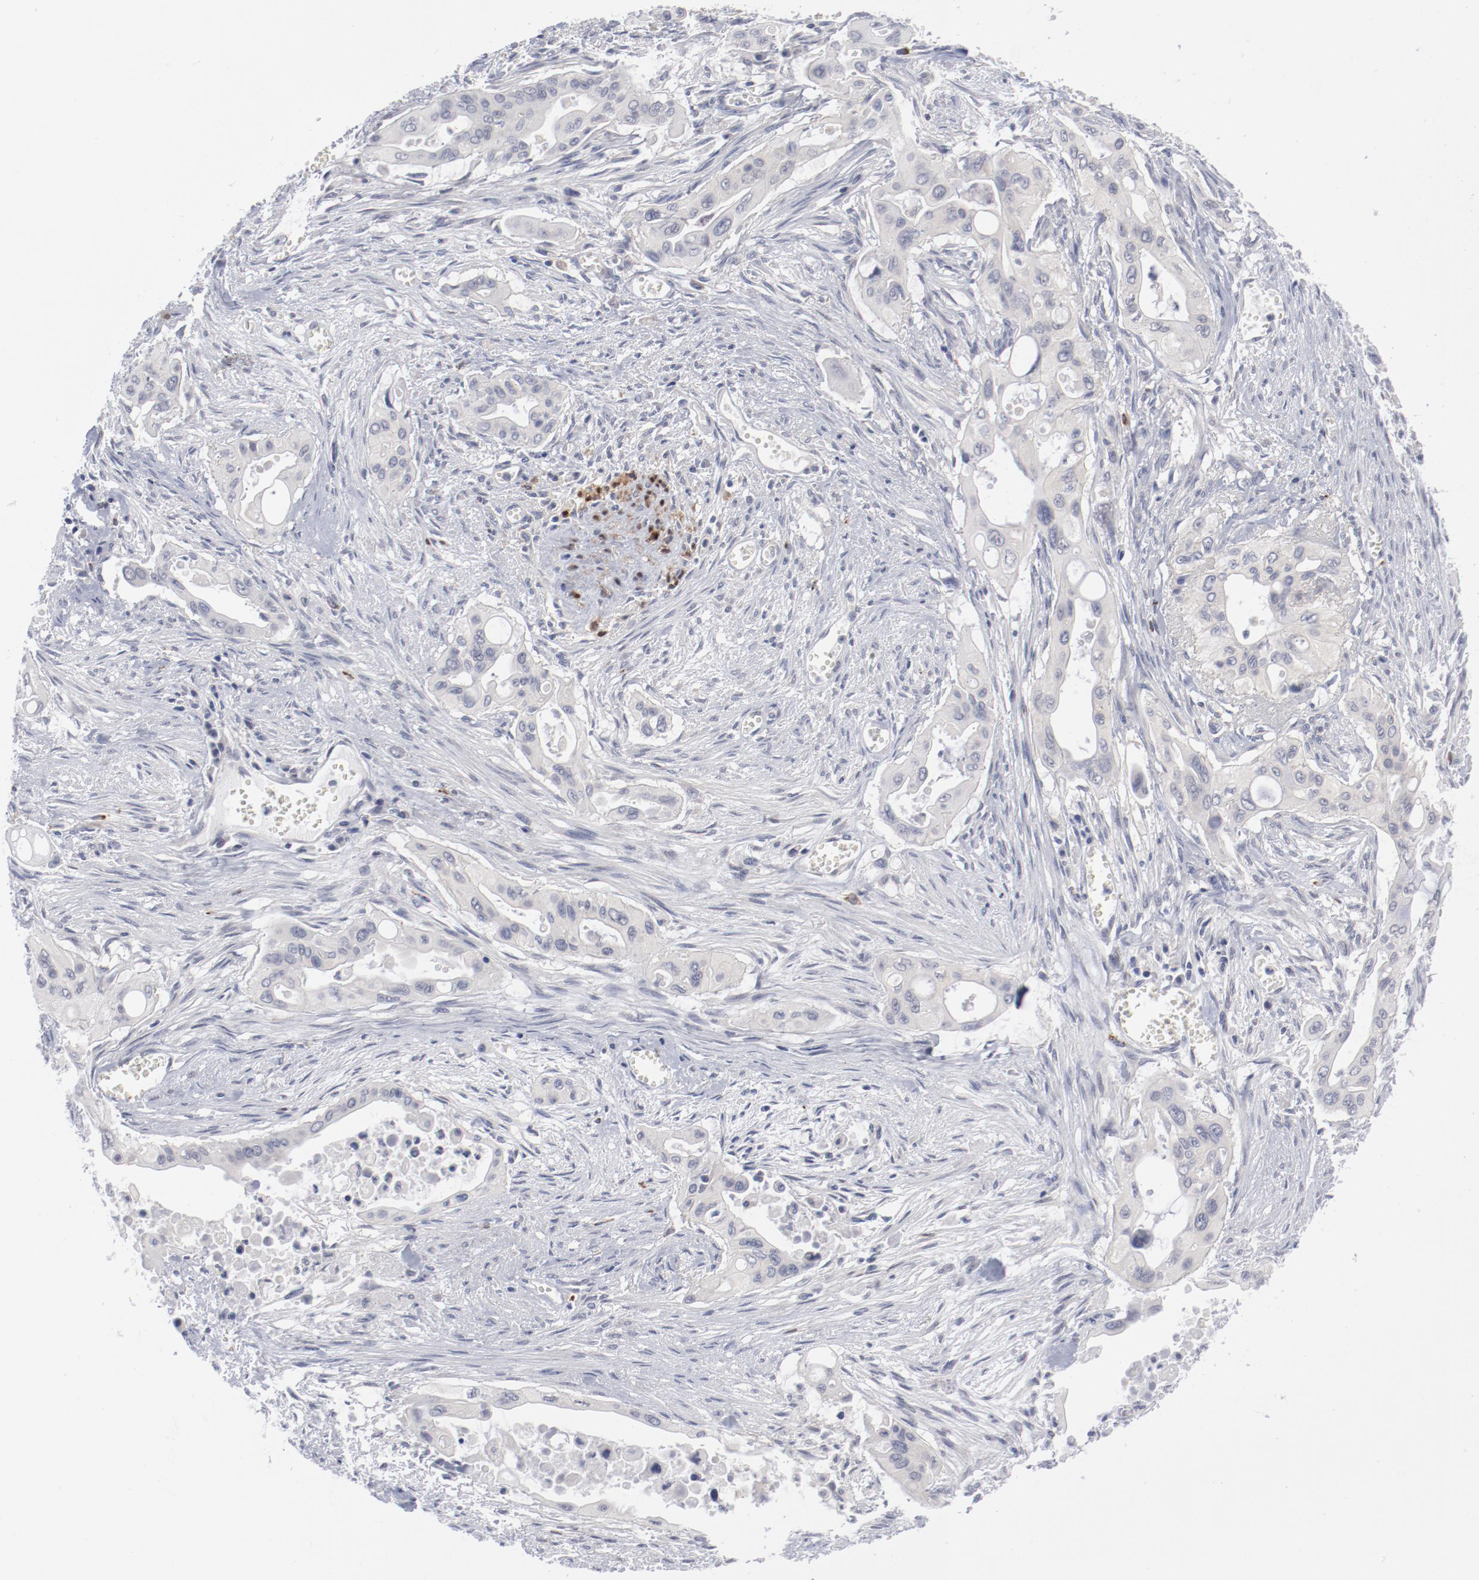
{"staining": {"intensity": "negative", "quantity": "none", "location": "none"}, "tissue": "pancreatic cancer", "cell_type": "Tumor cells", "image_type": "cancer", "snomed": [{"axis": "morphology", "description": "Adenocarcinoma, NOS"}, {"axis": "topography", "description": "Pancreas"}], "caption": "Protein analysis of adenocarcinoma (pancreatic) demonstrates no significant staining in tumor cells. Nuclei are stained in blue.", "gene": "SH3BGR", "patient": {"sex": "male", "age": 77}}